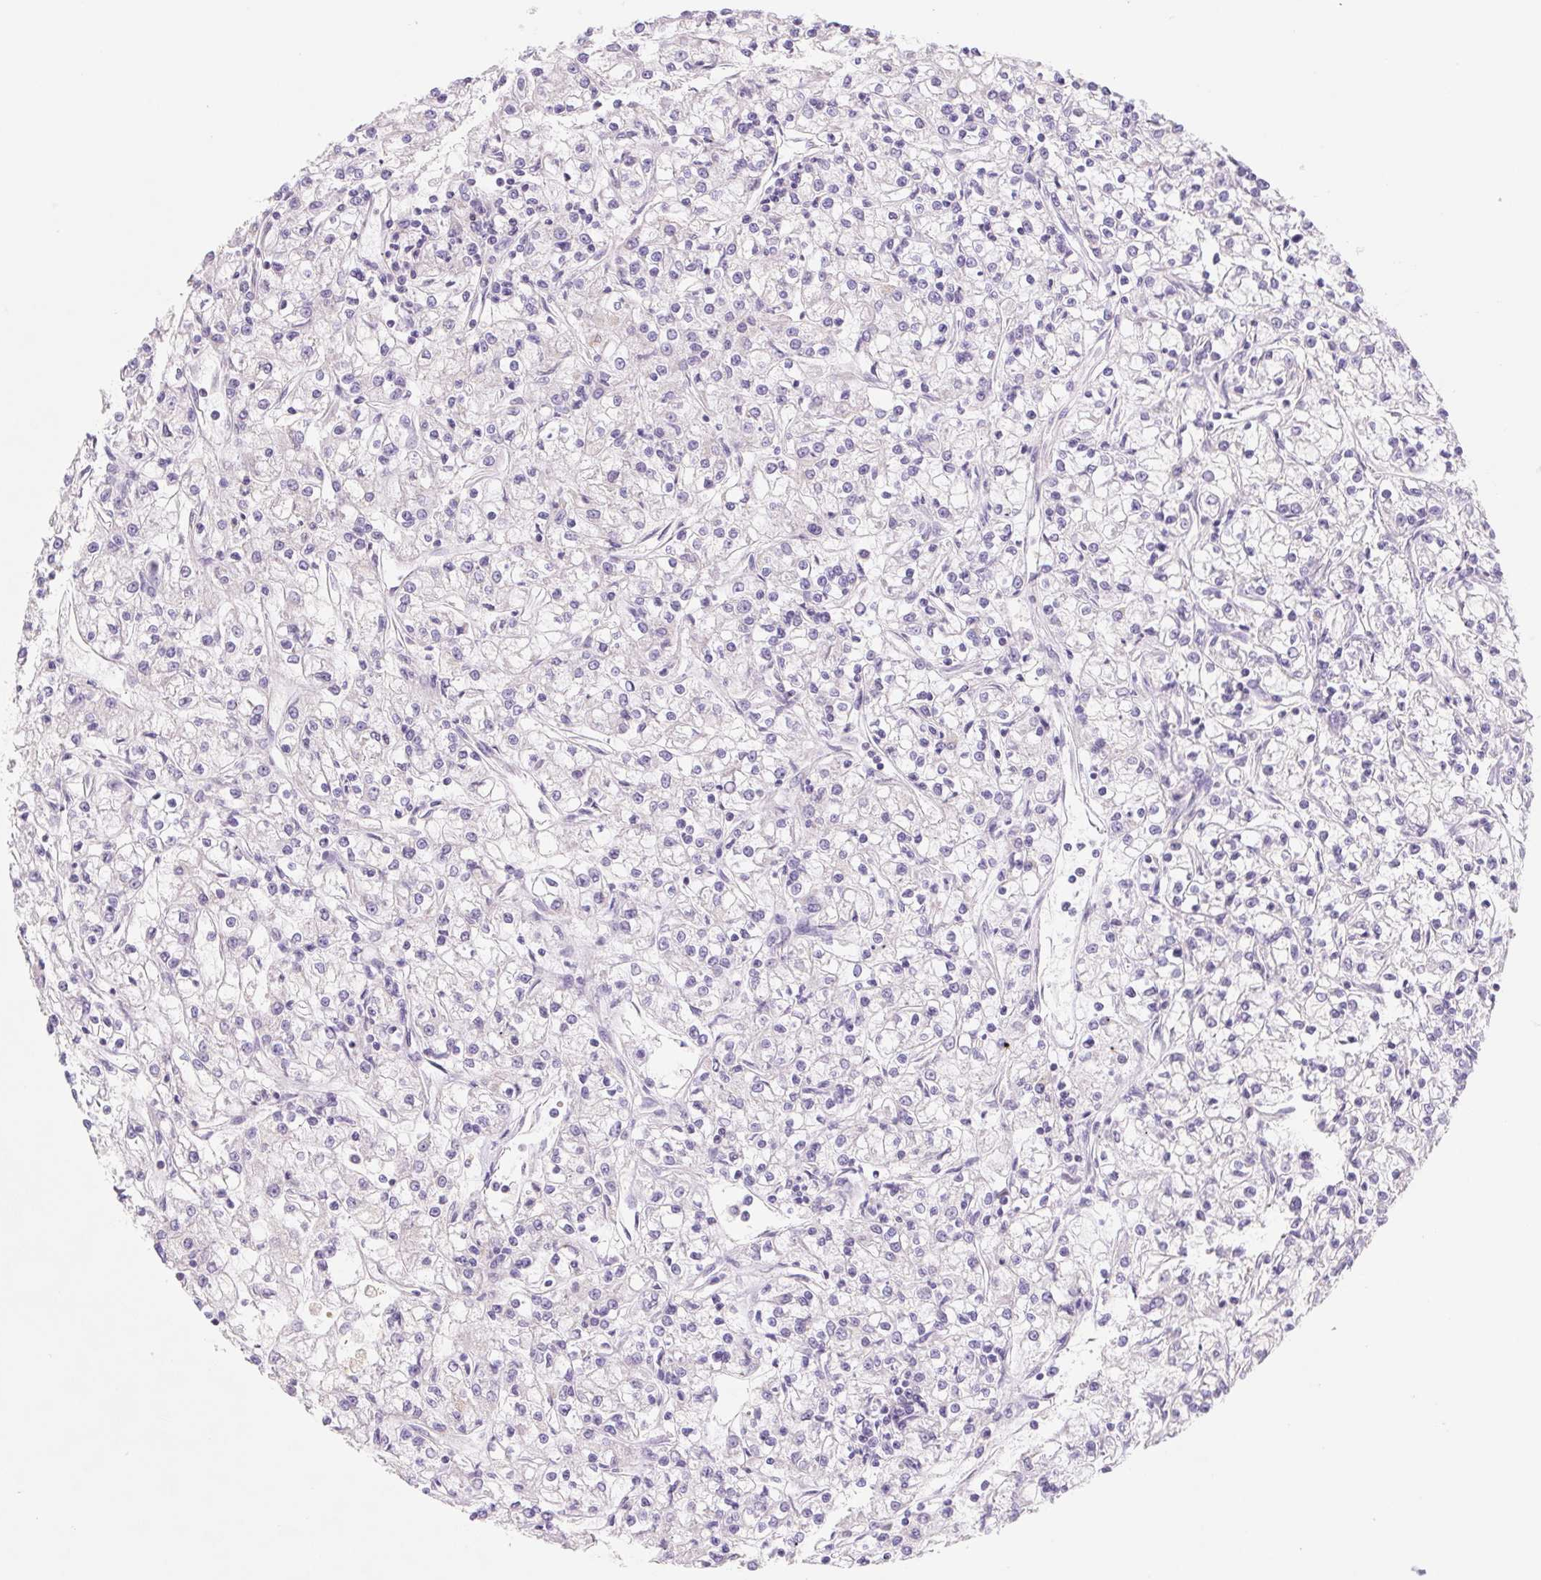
{"staining": {"intensity": "negative", "quantity": "none", "location": "none"}, "tissue": "renal cancer", "cell_type": "Tumor cells", "image_type": "cancer", "snomed": [{"axis": "morphology", "description": "Adenocarcinoma, NOS"}, {"axis": "topography", "description": "Kidney"}], "caption": "DAB (3,3'-diaminobenzidine) immunohistochemical staining of human adenocarcinoma (renal) exhibits no significant expression in tumor cells.", "gene": "DPPA5", "patient": {"sex": "female", "age": 59}}